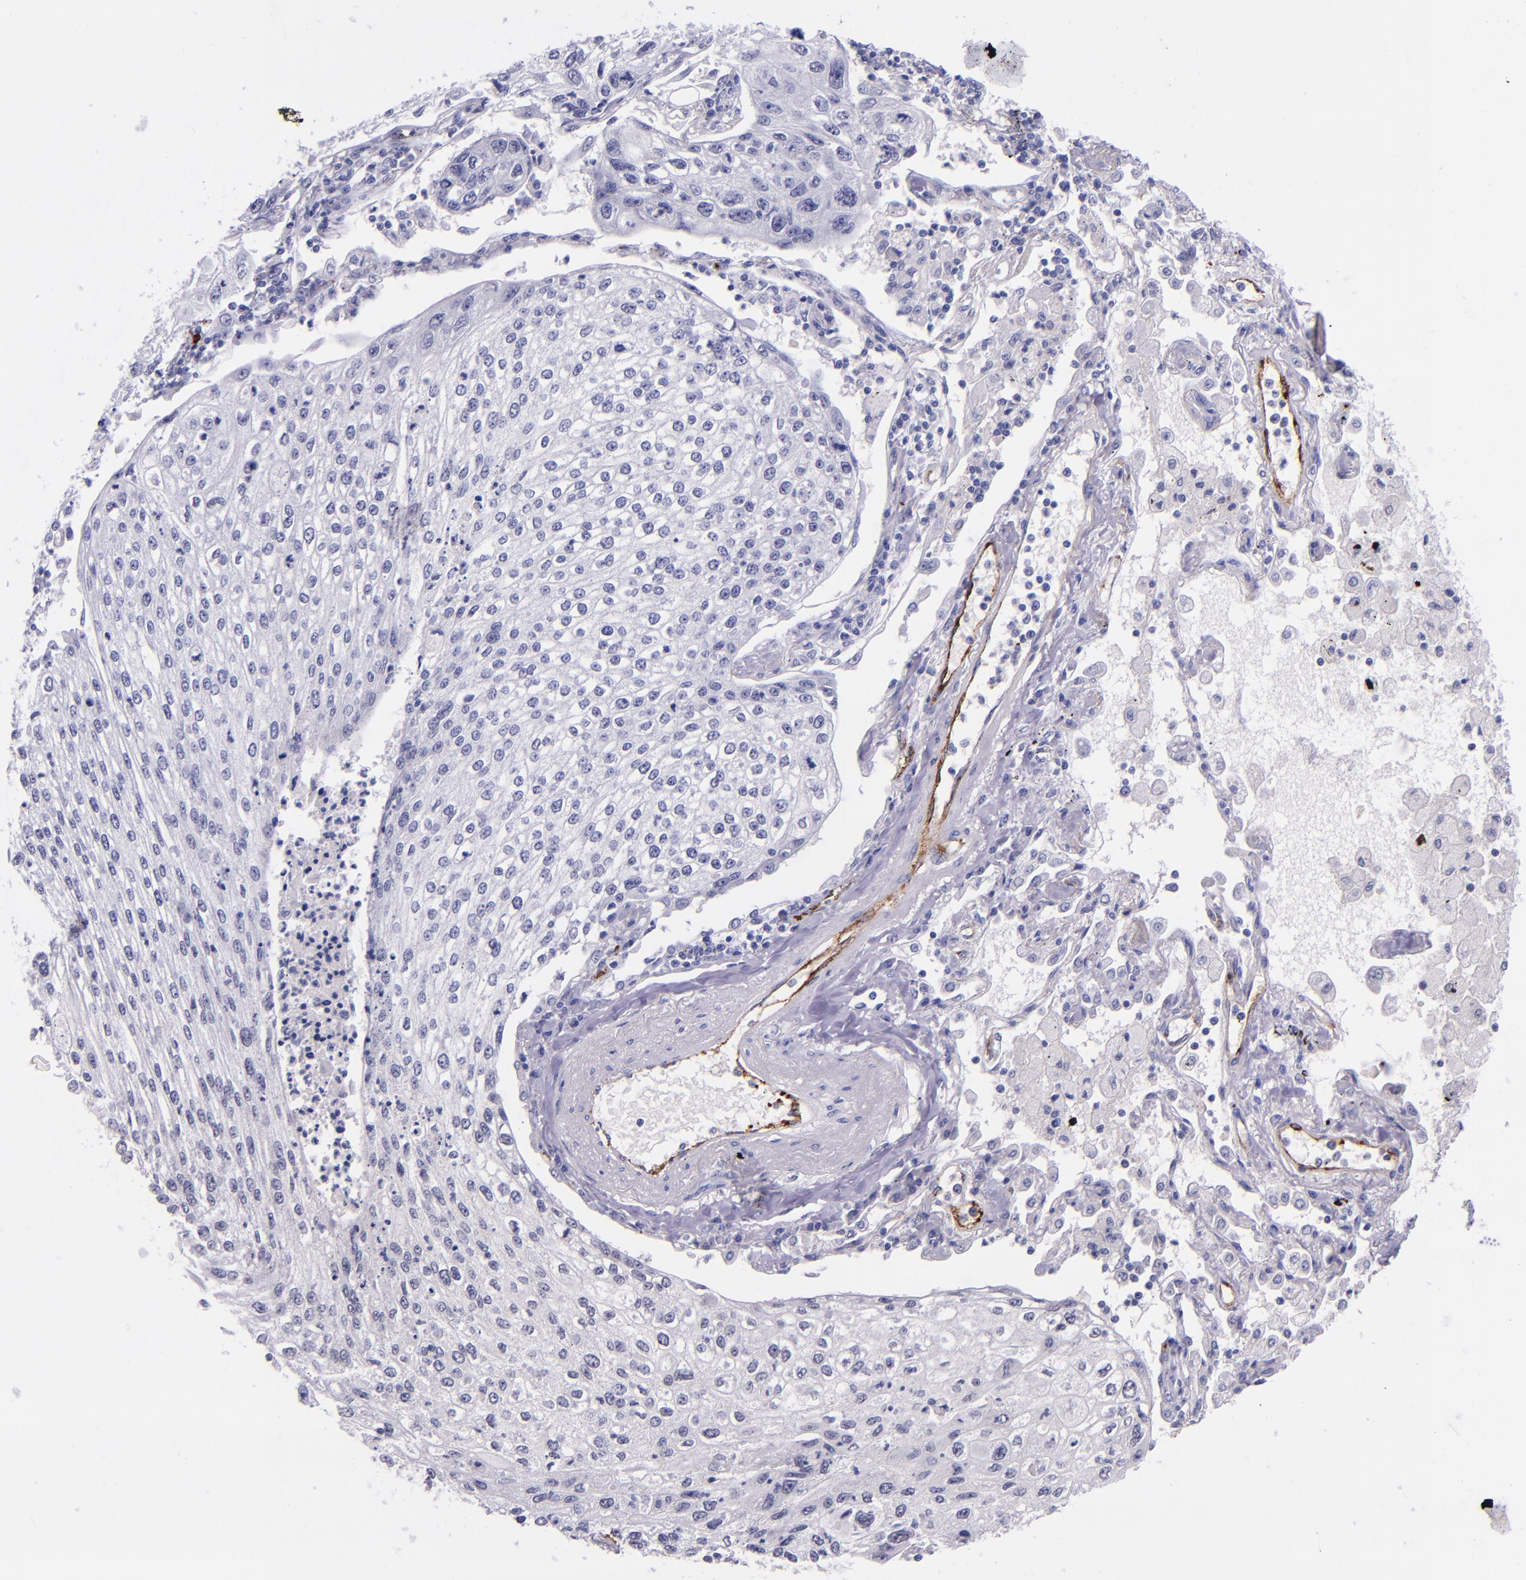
{"staining": {"intensity": "negative", "quantity": "none", "location": "none"}, "tissue": "lung cancer", "cell_type": "Tumor cells", "image_type": "cancer", "snomed": [{"axis": "morphology", "description": "Squamous cell carcinoma, NOS"}, {"axis": "topography", "description": "Lung"}], "caption": "High magnification brightfield microscopy of squamous cell carcinoma (lung) stained with DAB (3,3'-diaminobenzidine) (brown) and counterstained with hematoxylin (blue): tumor cells show no significant staining.", "gene": "SELE", "patient": {"sex": "male", "age": 75}}